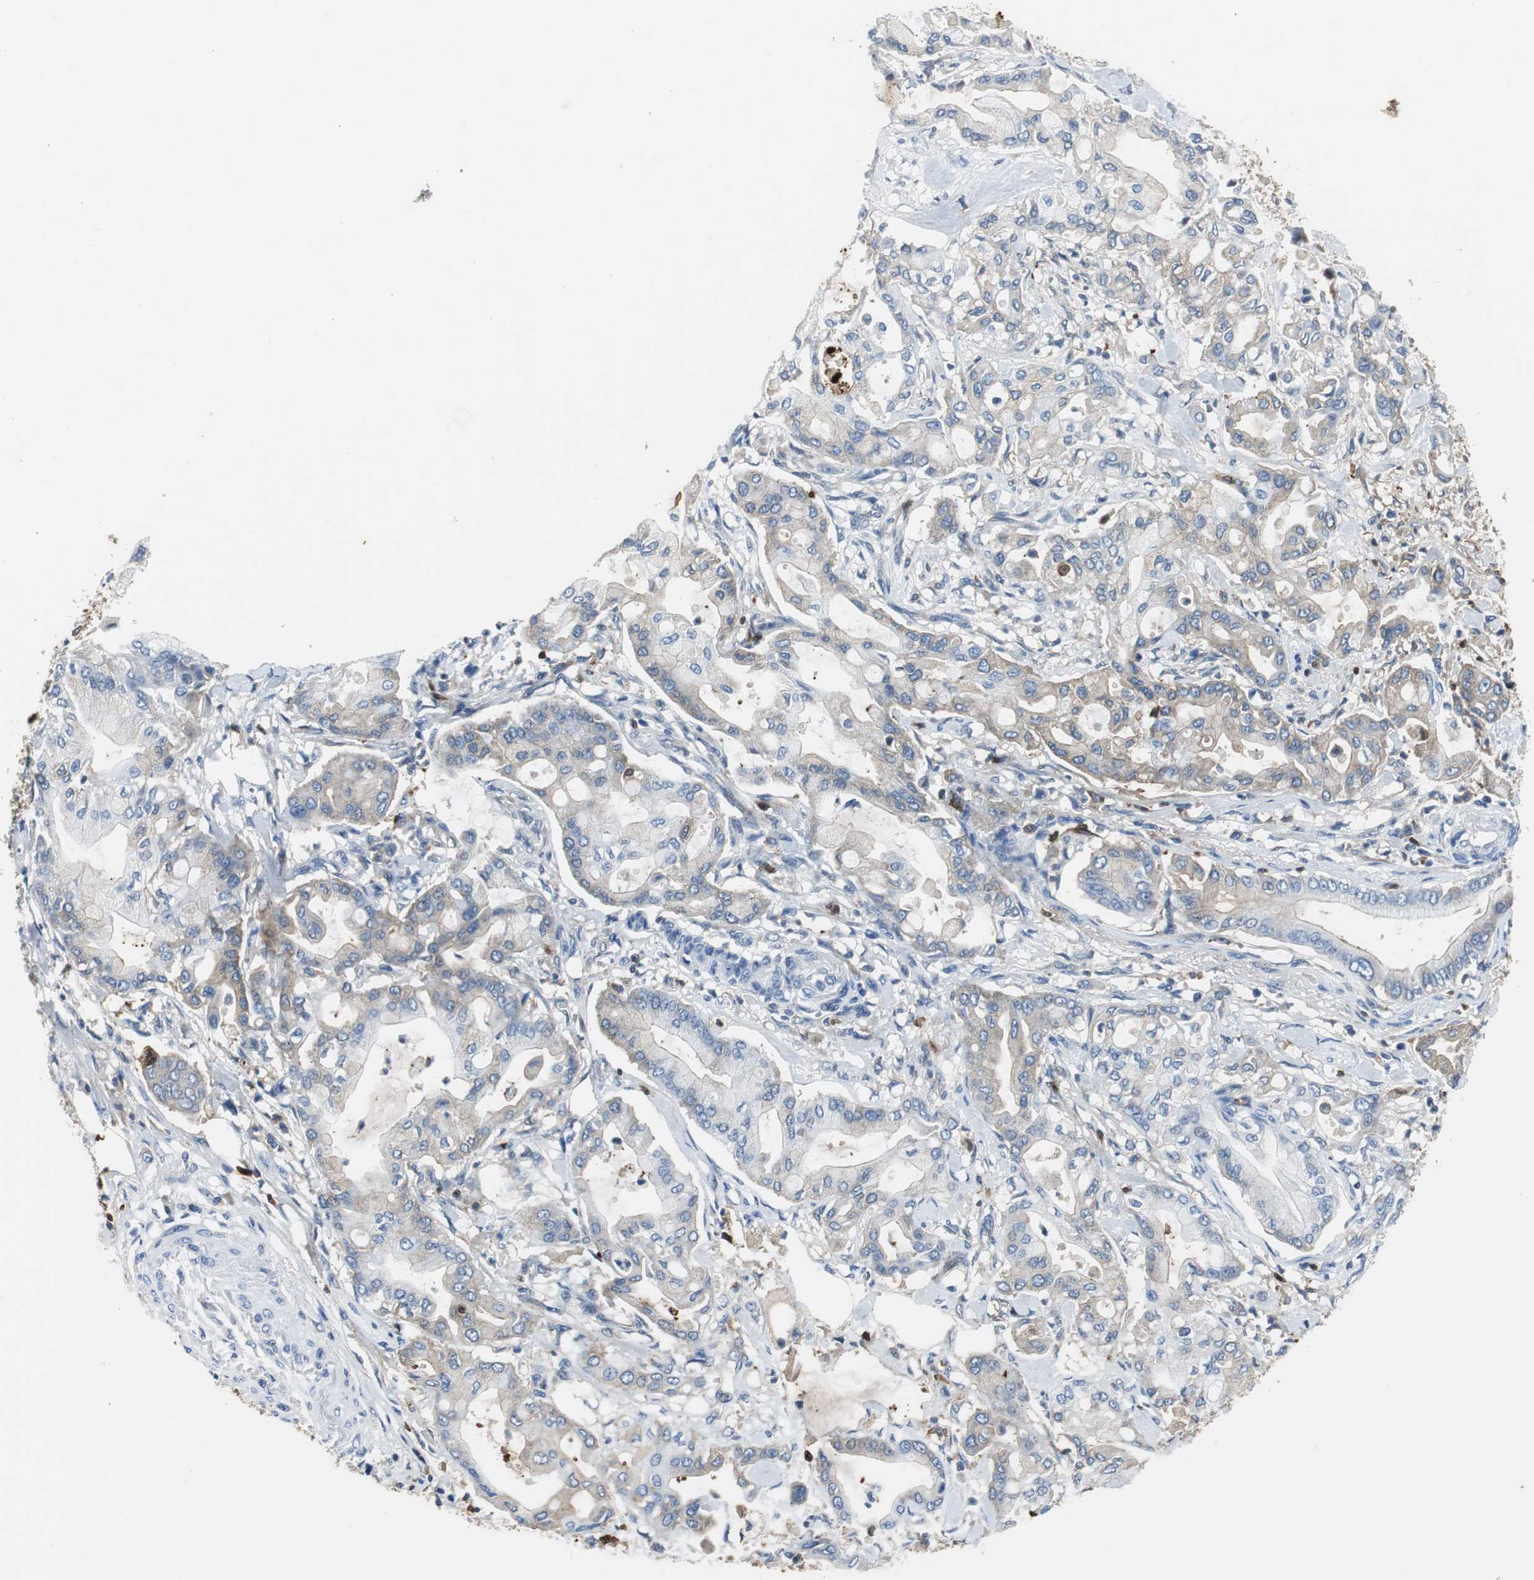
{"staining": {"intensity": "weak", "quantity": "<25%", "location": "cytoplasmic/membranous"}, "tissue": "pancreatic cancer", "cell_type": "Tumor cells", "image_type": "cancer", "snomed": [{"axis": "morphology", "description": "Adenocarcinoma, NOS"}, {"axis": "morphology", "description": "Adenocarcinoma, metastatic, NOS"}, {"axis": "topography", "description": "Lymph node"}, {"axis": "topography", "description": "Pancreas"}, {"axis": "topography", "description": "Duodenum"}], "caption": "Tumor cells are negative for brown protein staining in pancreatic cancer (adenocarcinoma).", "gene": "ORM1", "patient": {"sex": "female", "age": 64}}